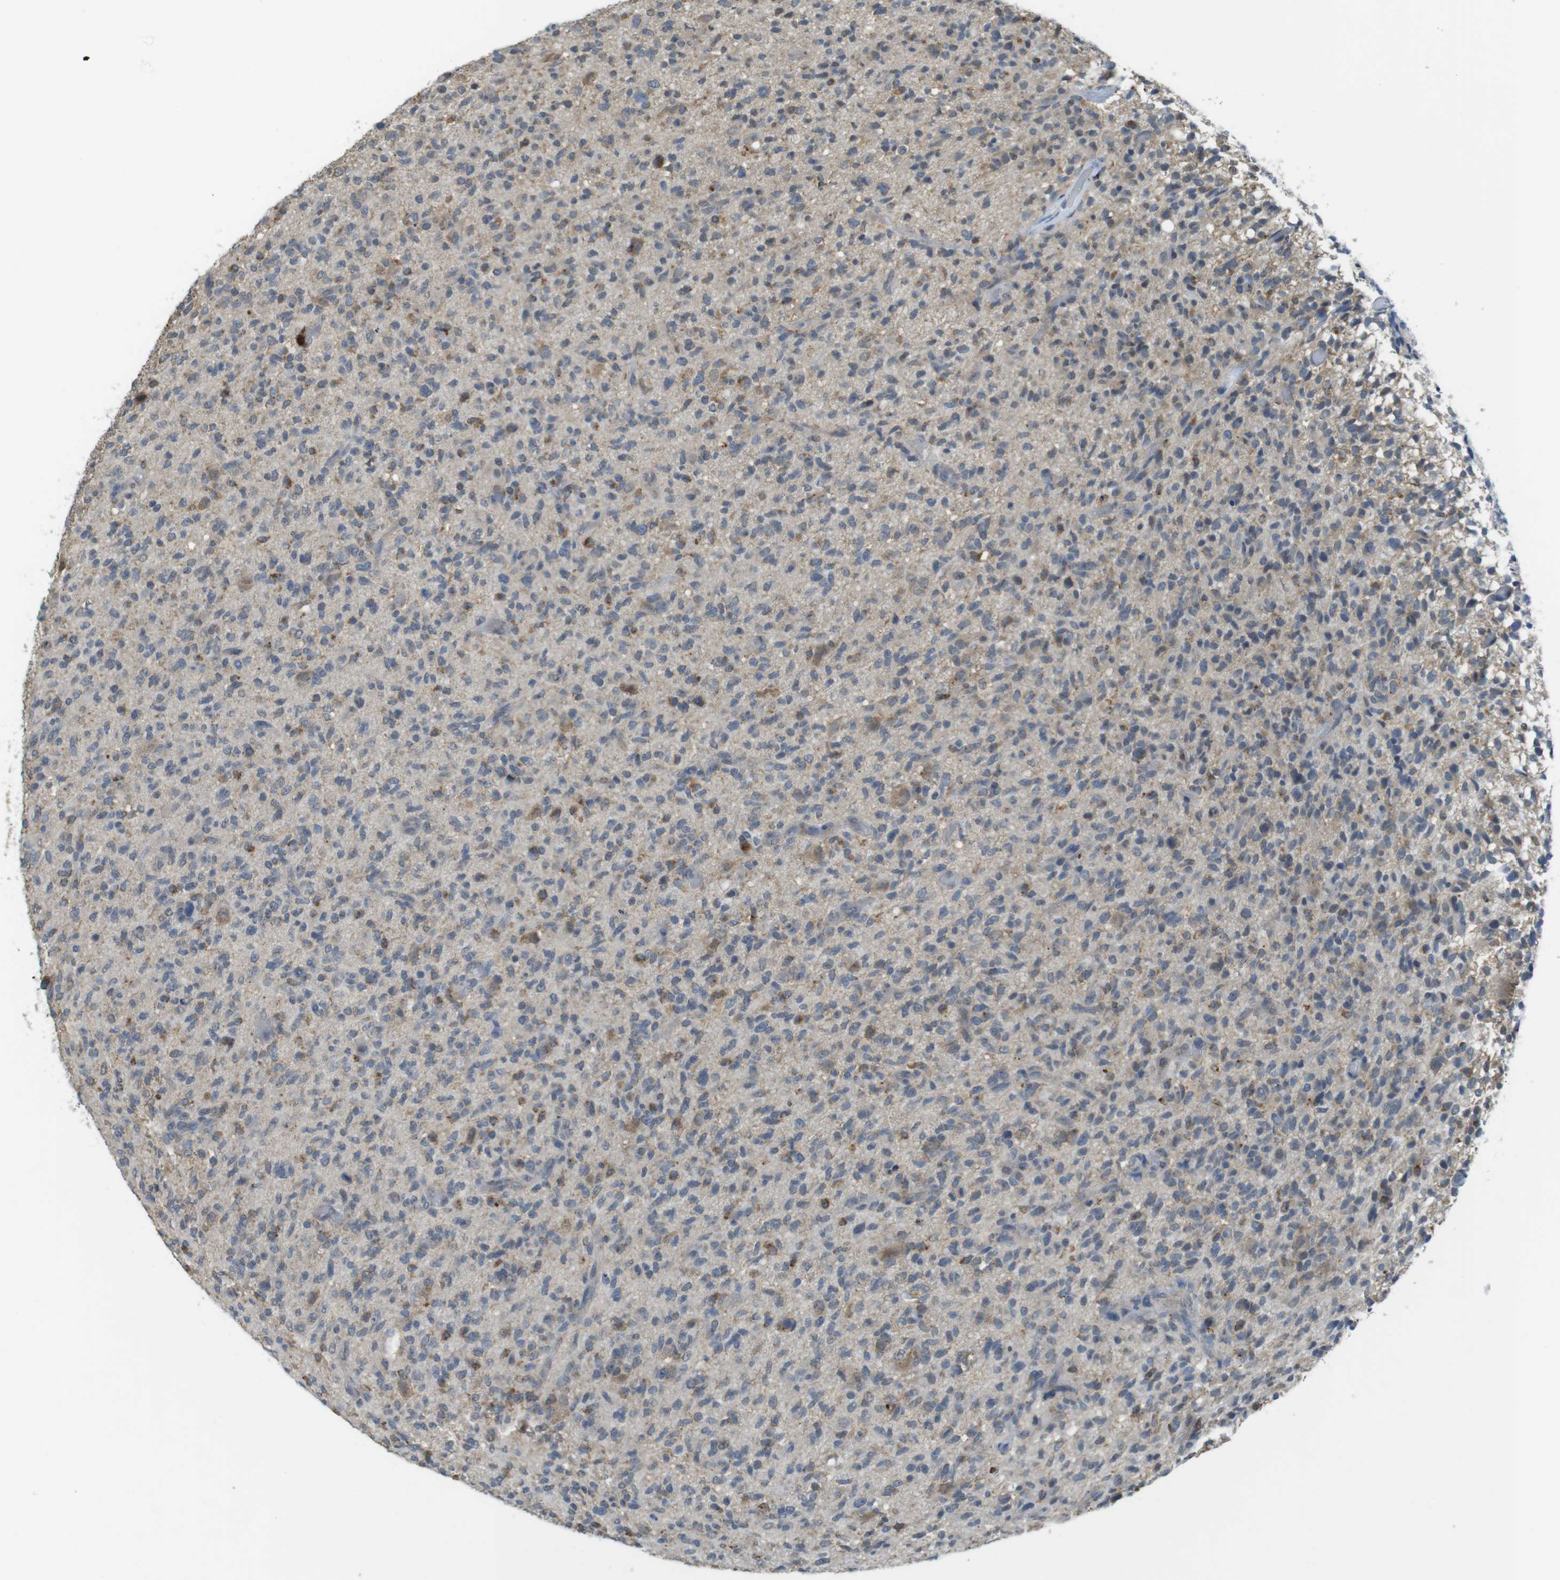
{"staining": {"intensity": "moderate", "quantity": "25%-75%", "location": "cytoplasmic/membranous"}, "tissue": "glioma", "cell_type": "Tumor cells", "image_type": "cancer", "snomed": [{"axis": "morphology", "description": "Glioma, malignant, High grade"}, {"axis": "topography", "description": "Brain"}], "caption": "Brown immunohistochemical staining in human glioma demonstrates moderate cytoplasmic/membranous positivity in about 25%-75% of tumor cells. (IHC, brightfield microscopy, high magnification).", "gene": "BRI3BP", "patient": {"sex": "male", "age": 71}}